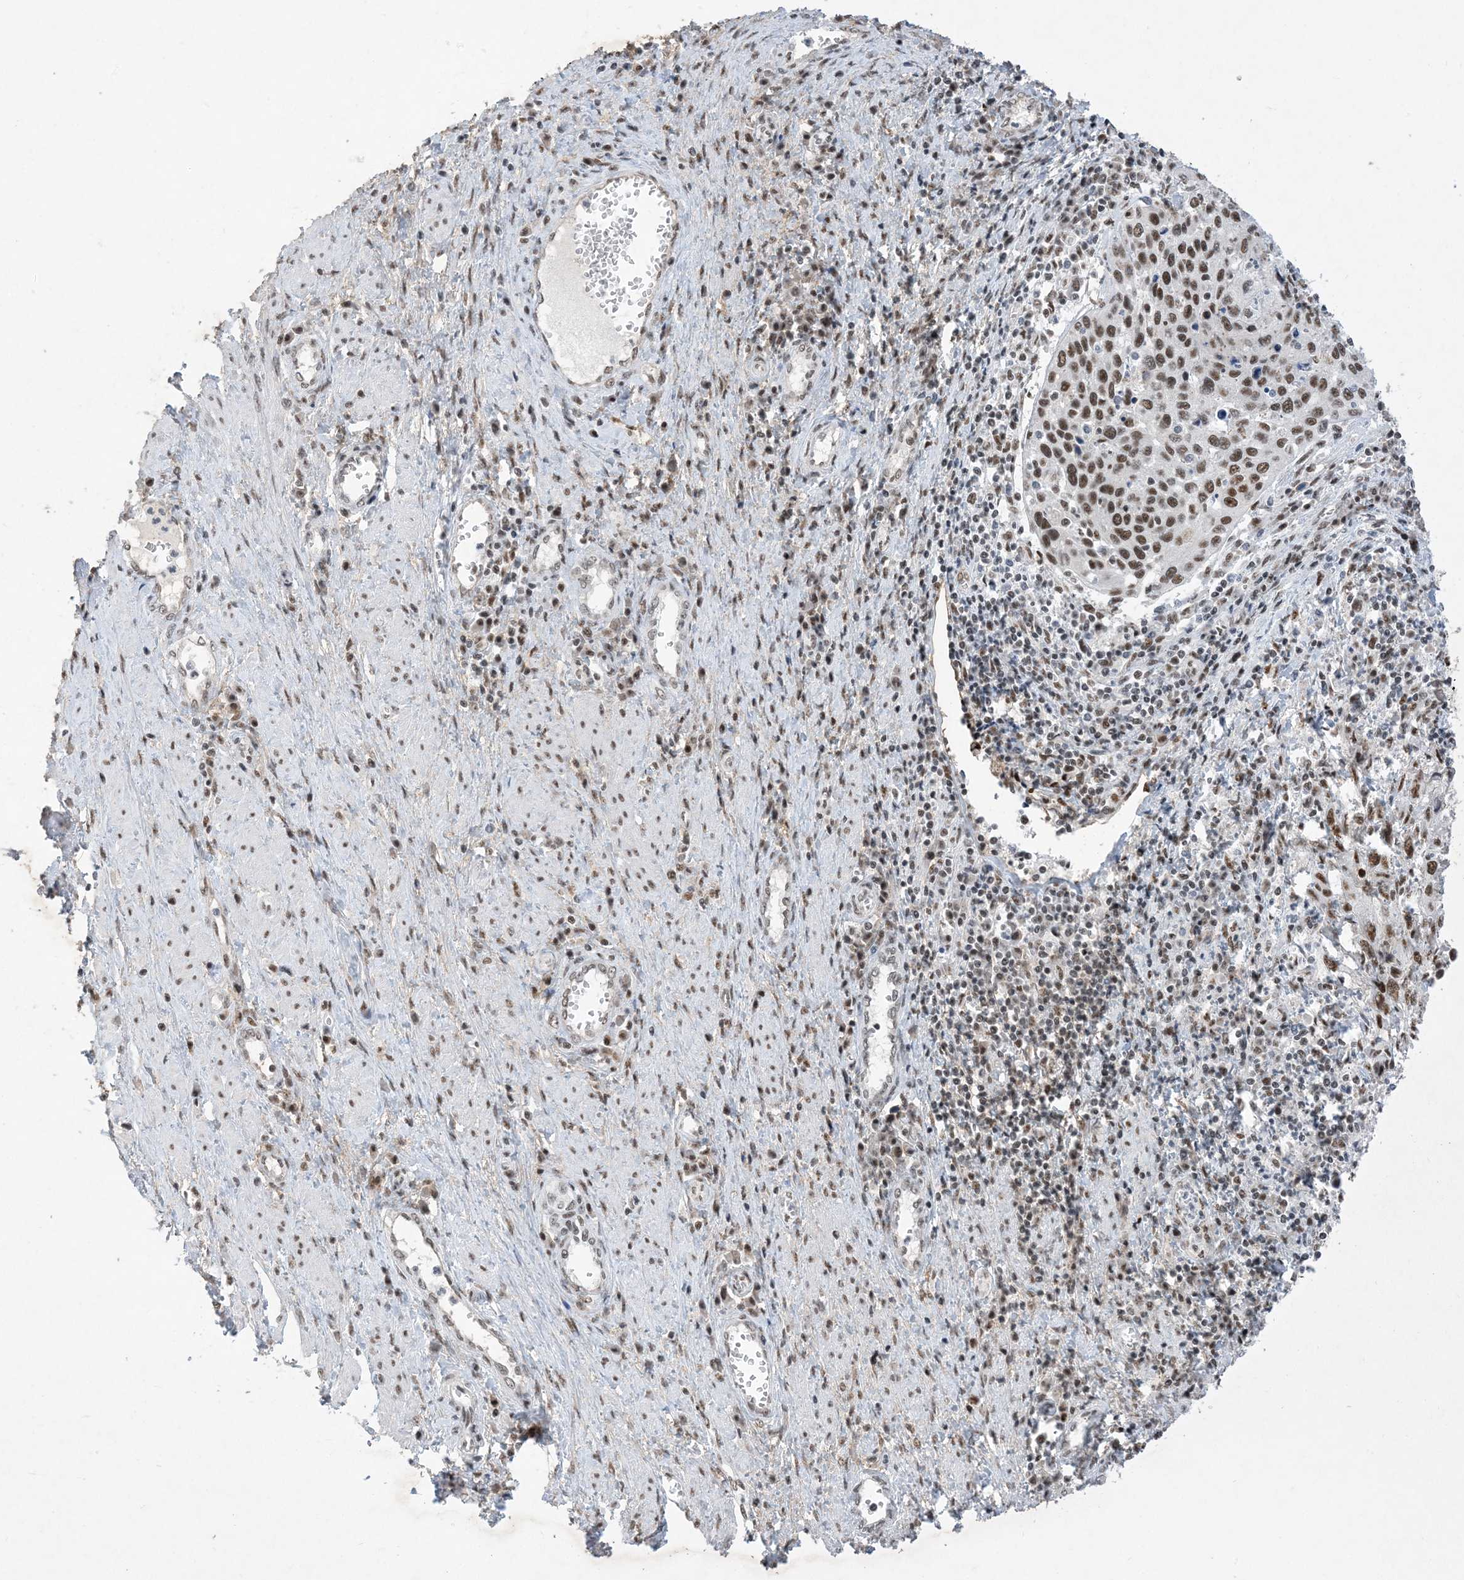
{"staining": {"intensity": "strong", "quantity": ">75%", "location": "nuclear"}, "tissue": "cervical cancer", "cell_type": "Tumor cells", "image_type": "cancer", "snomed": [{"axis": "morphology", "description": "Squamous cell carcinoma, NOS"}, {"axis": "topography", "description": "Cervix"}], "caption": "Strong nuclear protein staining is seen in approximately >75% of tumor cells in cervical squamous cell carcinoma.", "gene": "SF3A3", "patient": {"sex": "female", "age": 32}}